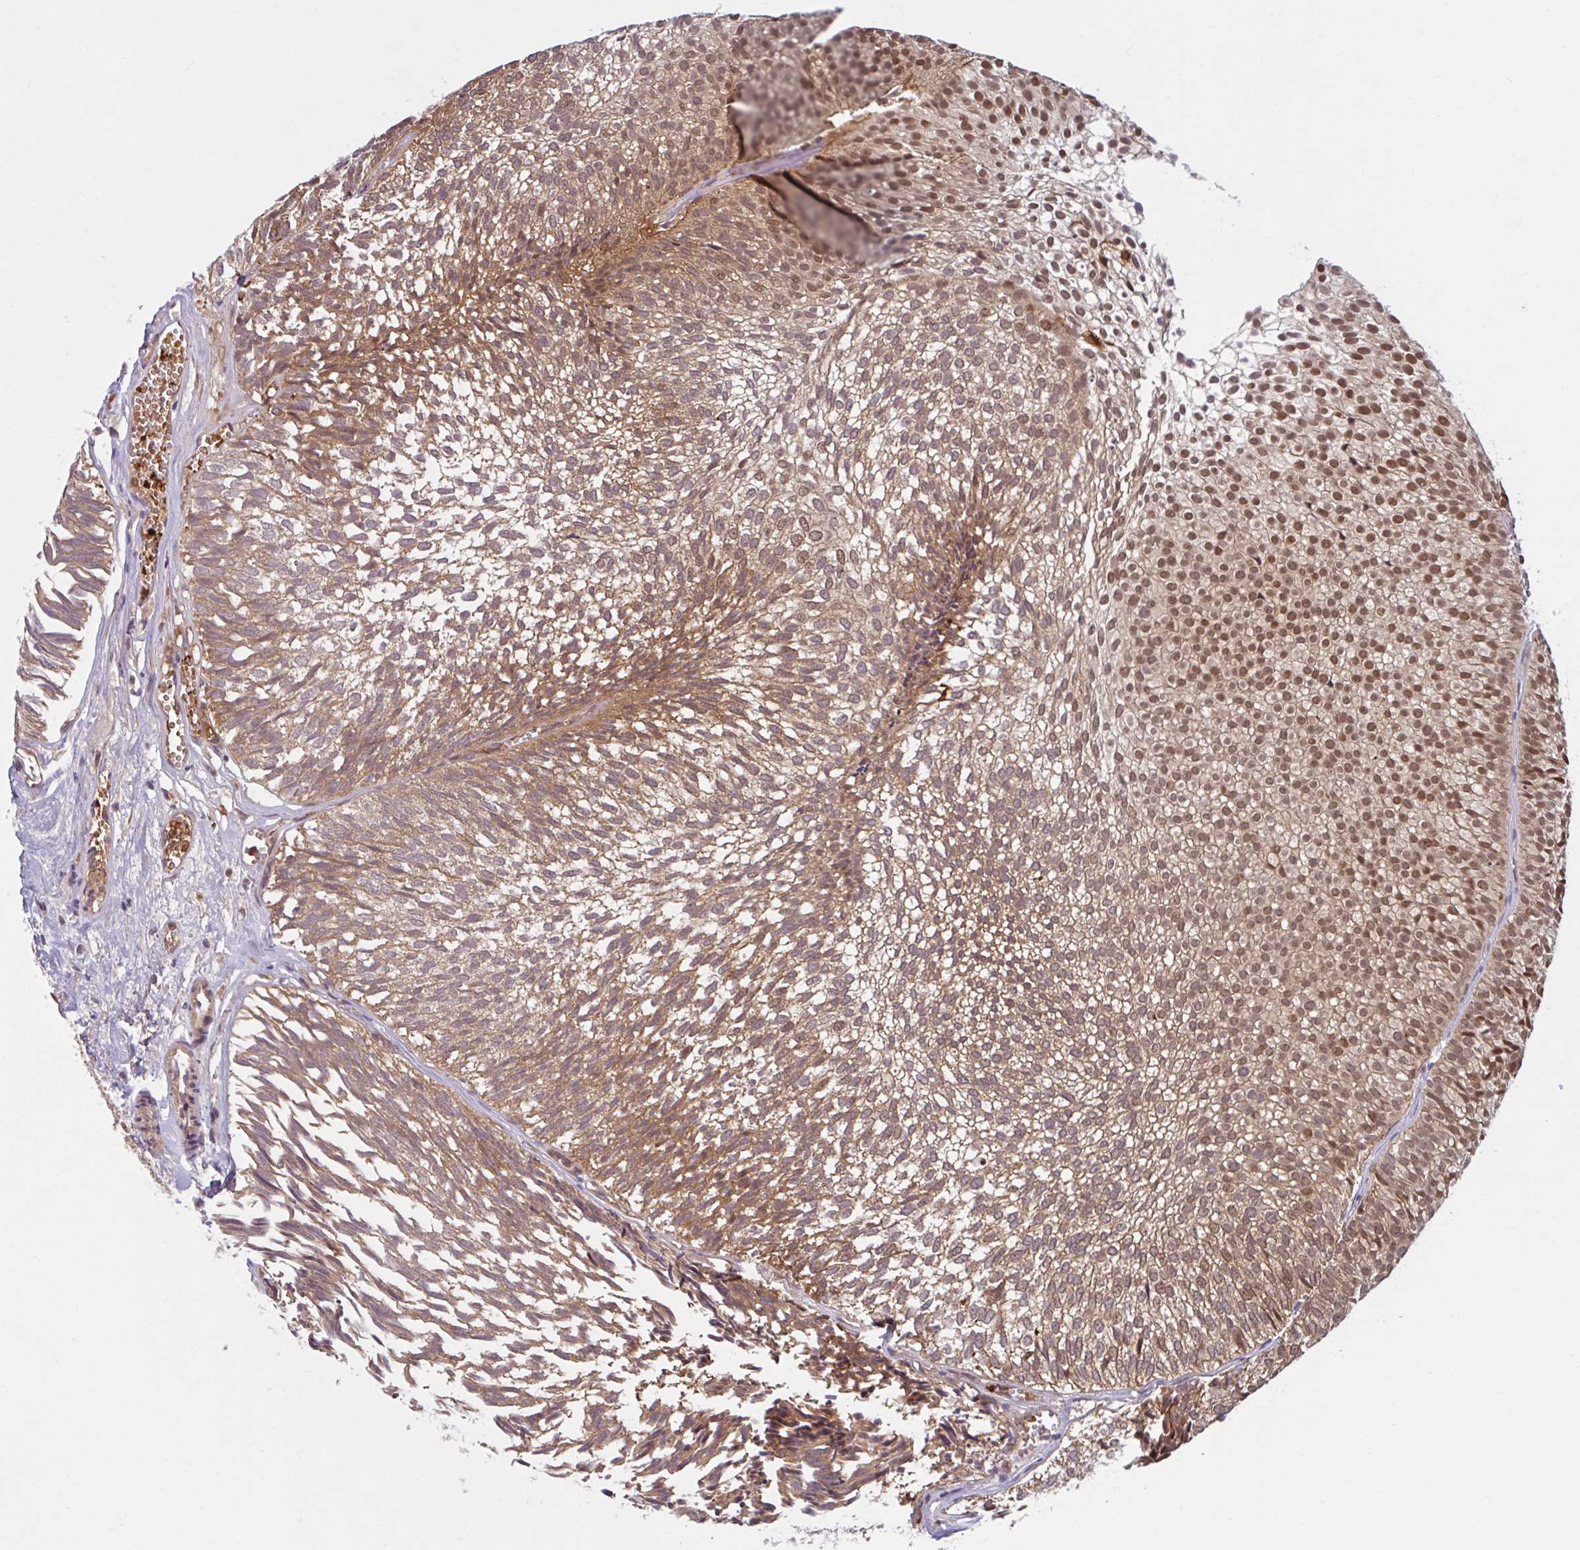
{"staining": {"intensity": "moderate", "quantity": ">75%", "location": "cytoplasmic/membranous,nuclear"}, "tissue": "urothelial cancer", "cell_type": "Tumor cells", "image_type": "cancer", "snomed": [{"axis": "morphology", "description": "Urothelial carcinoma, Low grade"}, {"axis": "topography", "description": "Urinary bladder"}], "caption": "The histopathology image exhibits staining of urothelial cancer, revealing moderate cytoplasmic/membranous and nuclear protein expression (brown color) within tumor cells. Immunohistochemistry (ihc) stains the protein in brown and the nuclei are stained blue.", "gene": "HMBS", "patient": {"sex": "male", "age": 91}}